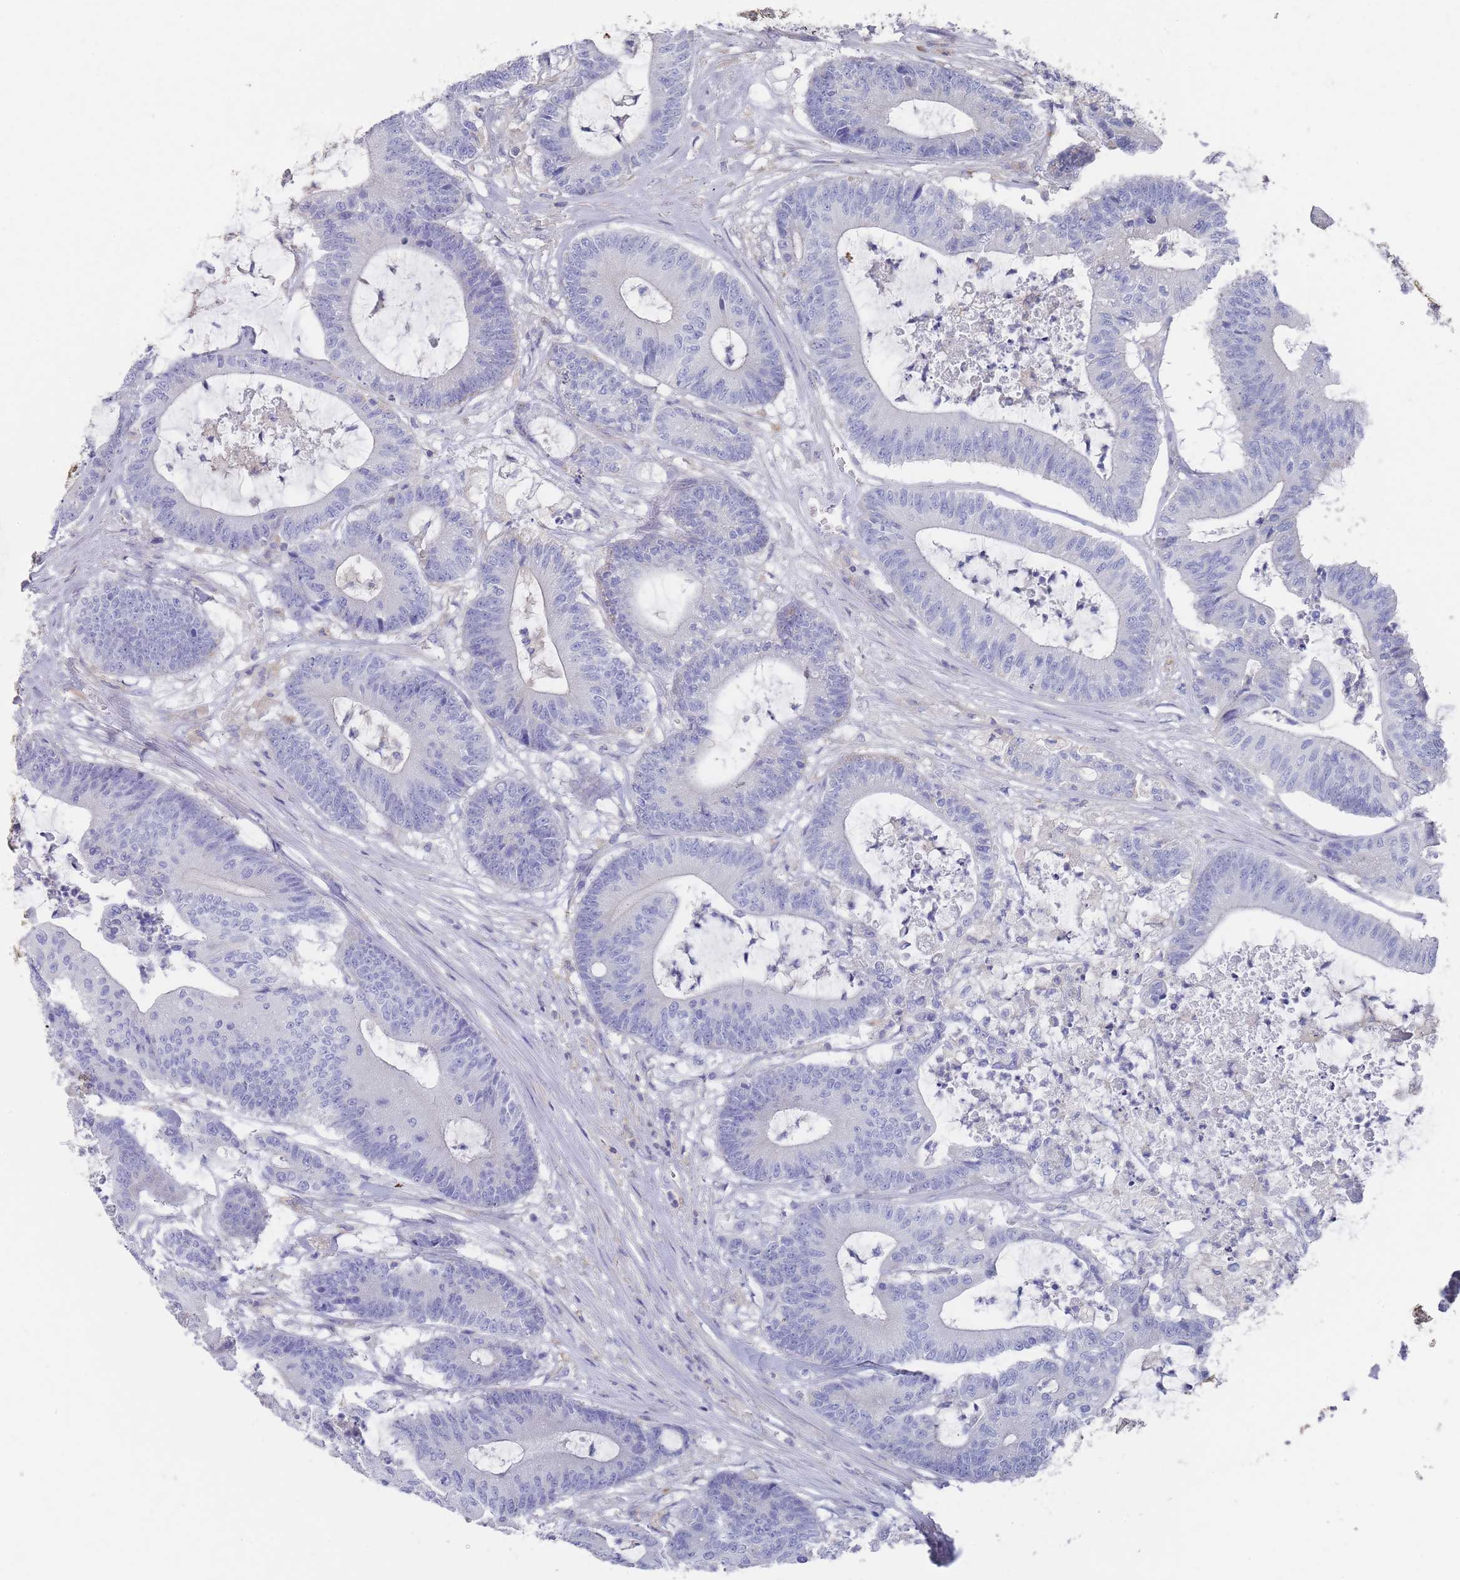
{"staining": {"intensity": "negative", "quantity": "none", "location": "none"}, "tissue": "colorectal cancer", "cell_type": "Tumor cells", "image_type": "cancer", "snomed": [{"axis": "morphology", "description": "Adenocarcinoma, NOS"}, {"axis": "topography", "description": "Colon"}], "caption": "DAB immunohistochemical staining of human colorectal cancer demonstrates no significant expression in tumor cells.", "gene": "SCCPDH", "patient": {"sex": "female", "age": 84}}